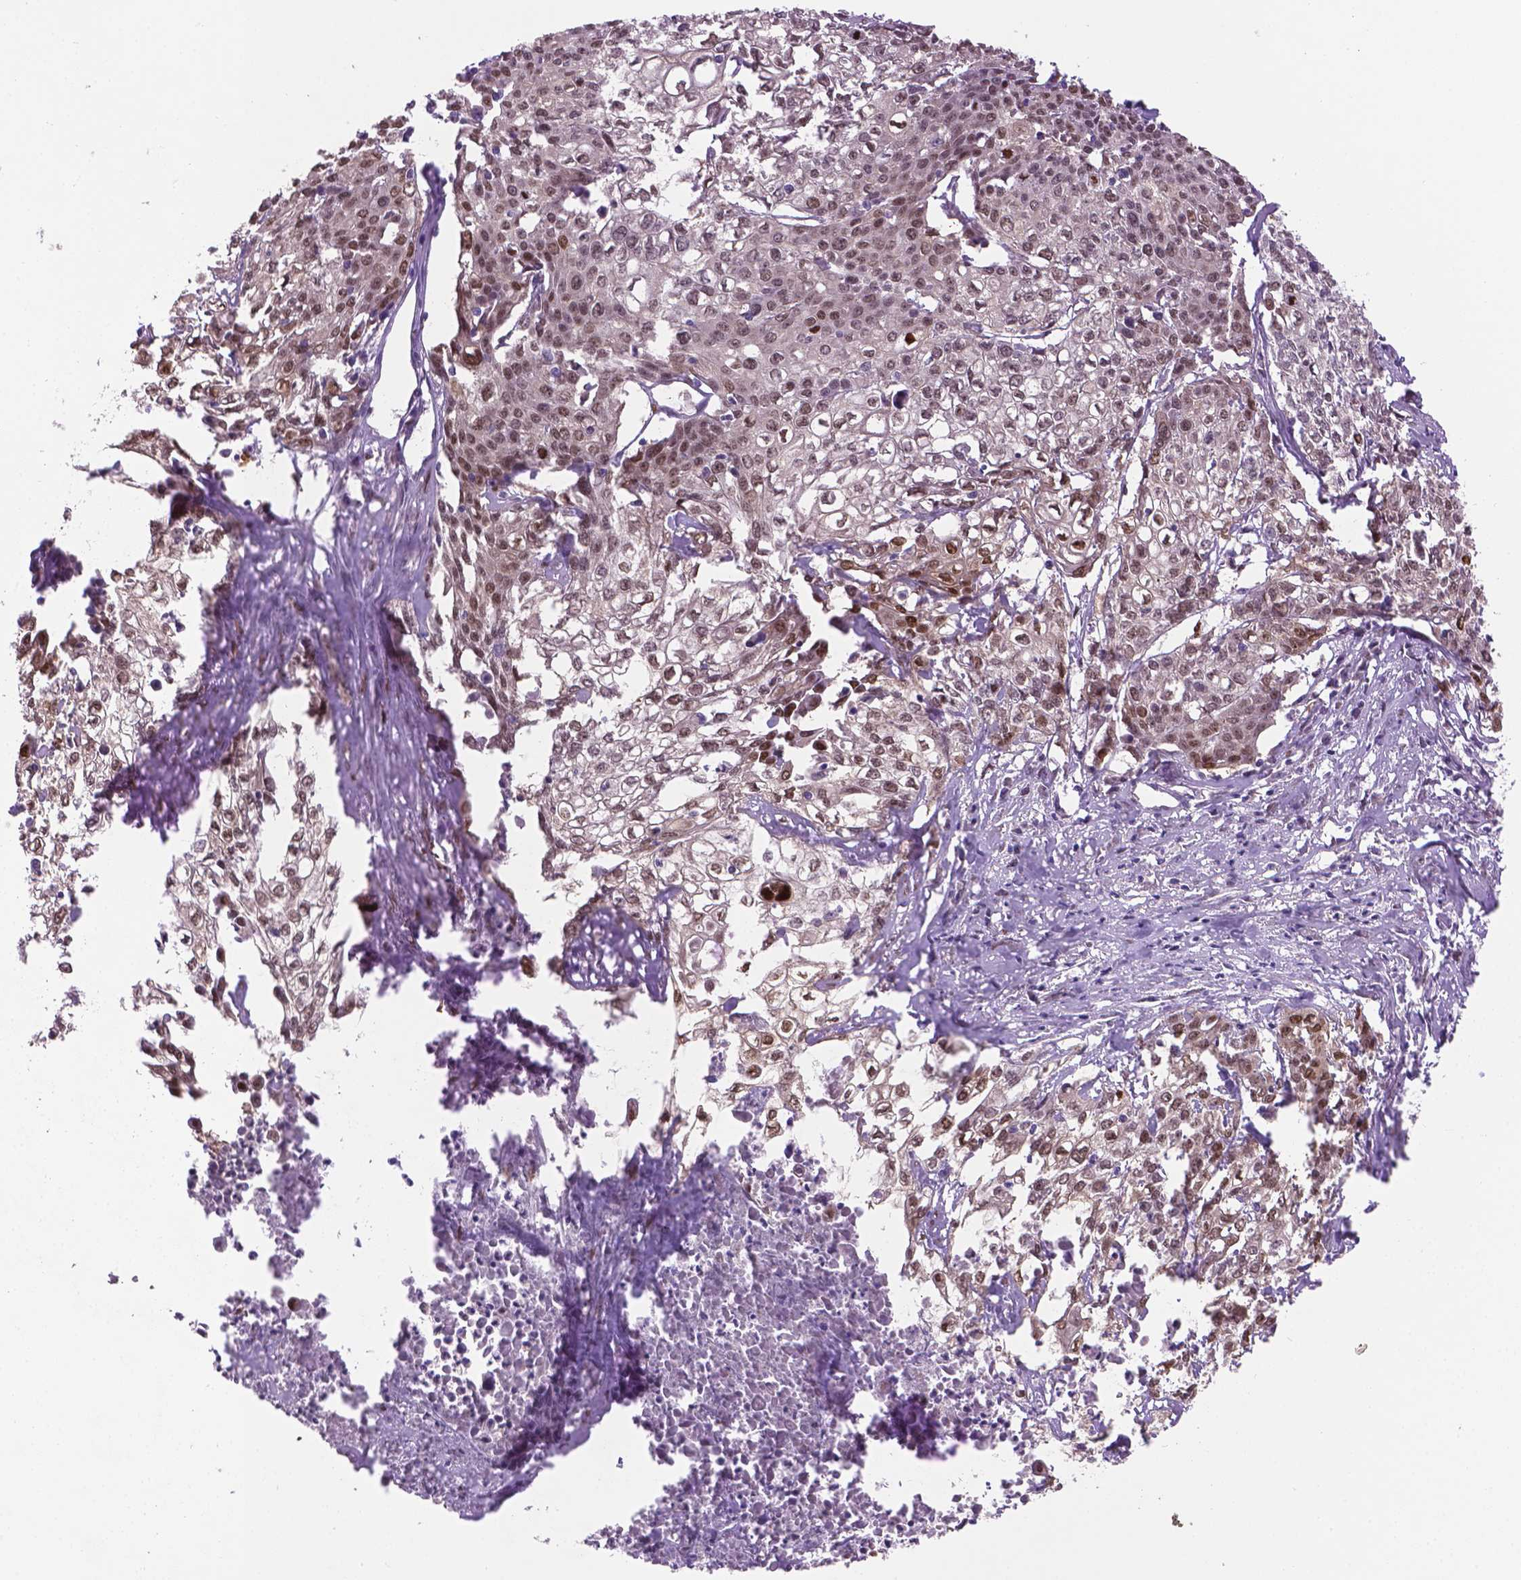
{"staining": {"intensity": "weak", "quantity": "25%-75%", "location": "nuclear"}, "tissue": "cervical cancer", "cell_type": "Tumor cells", "image_type": "cancer", "snomed": [{"axis": "morphology", "description": "Squamous cell carcinoma, NOS"}, {"axis": "topography", "description": "Cervix"}], "caption": "Cervical cancer stained with a brown dye shows weak nuclear positive positivity in approximately 25%-75% of tumor cells.", "gene": "IRF6", "patient": {"sex": "female", "age": 39}}